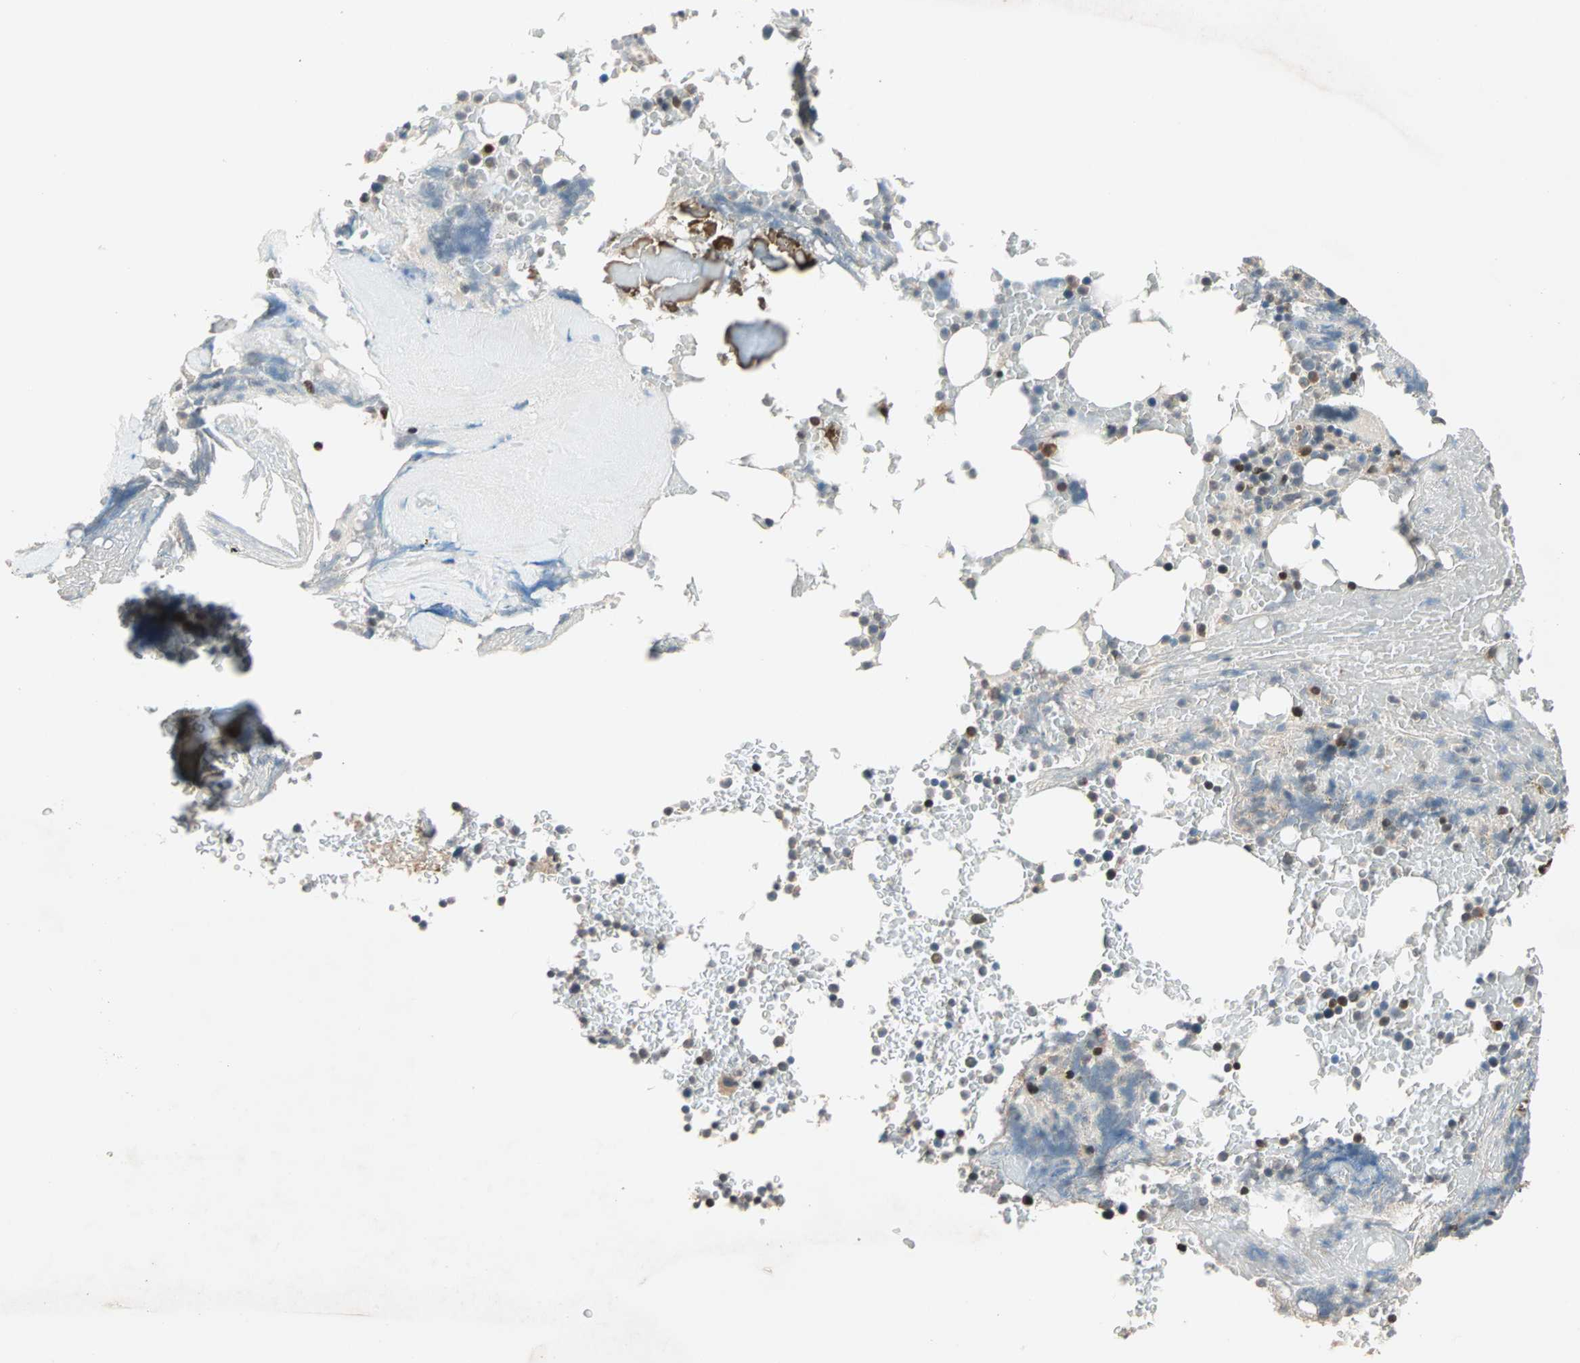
{"staining": {"intensity": "strong", "quantity": "25%-75%", "location": "nuclear"}, "tissue": "bone marrow", "cell_type": "Hematopoietic cells", "image_type": "normal", "snomed": [{"axis": "morphology", "description": "Normal tissue, NOS"}, {"axis": "topography", "description": "Bone marrow"}], "caption": "Hematopoietic cells reveal high levels of strong nuclear expression in about 25%-75% of cells in benign human bone marrow. Using DAB (3,3'-diaminobenzidine) (brown) and hematoxylin (blue) stains, captured at high magnification using brightfield microscopy.", "gene": "HECW1", "patient": {"sex": "female", "age": 66}}